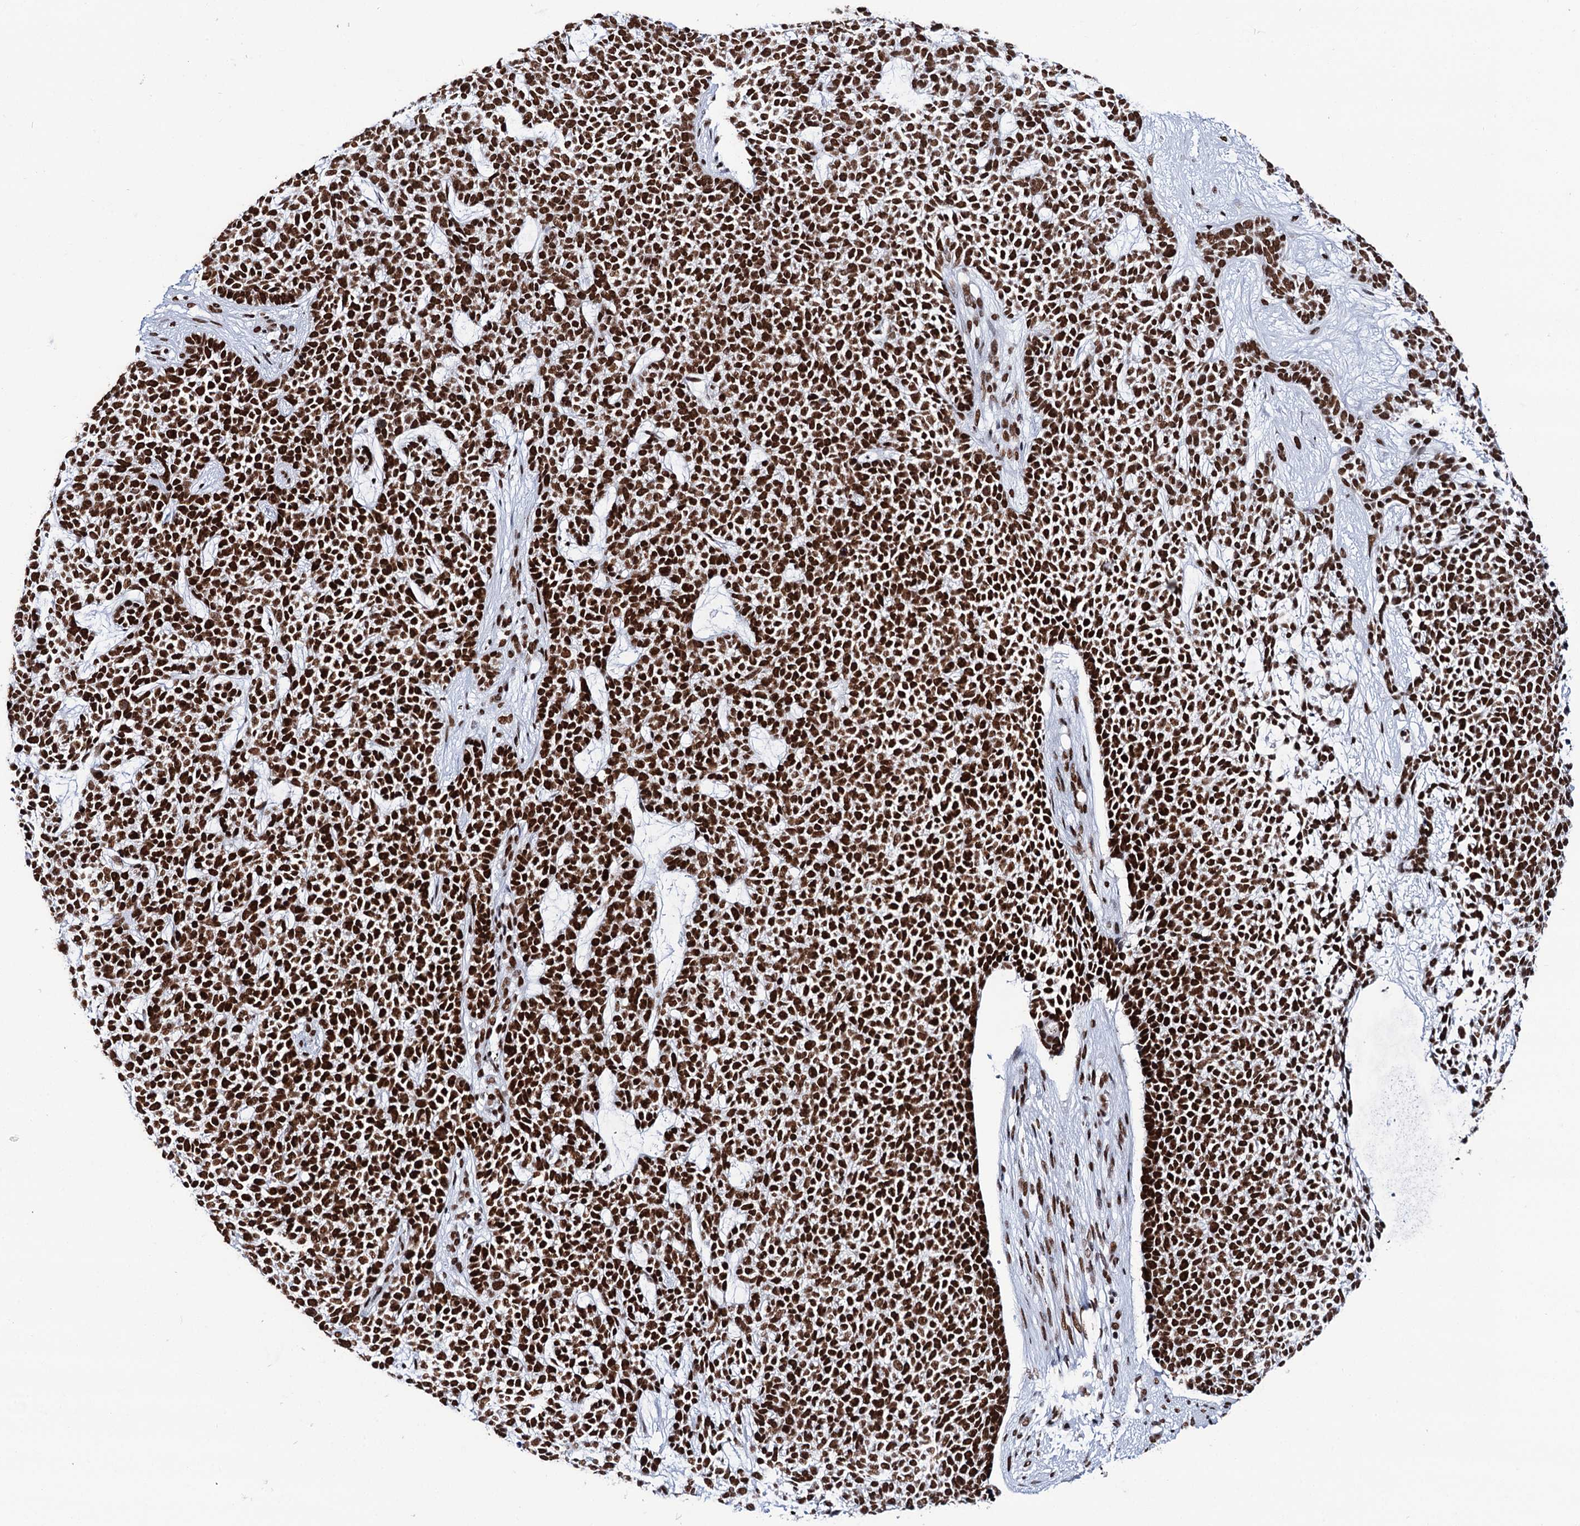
{"staining": {"intensity": "strong", "quantity": ">75%", "location": "nuclear"}, "tissue": "skin cancer", "cell_type": "Tumor cells", "image_type": "cancer", "snomed": [{"axis": "morphology", "description": "Basal cell carcinoma"}, {"axis": "topography", "description": "Skin"}], "caption": "Immunohistochemistry of skin cancer displays high levels of strong nuclear positivity in about >75% of tumor cells.", "gene": "MATR3", "patient": {"sex": "female", "age": 84}}